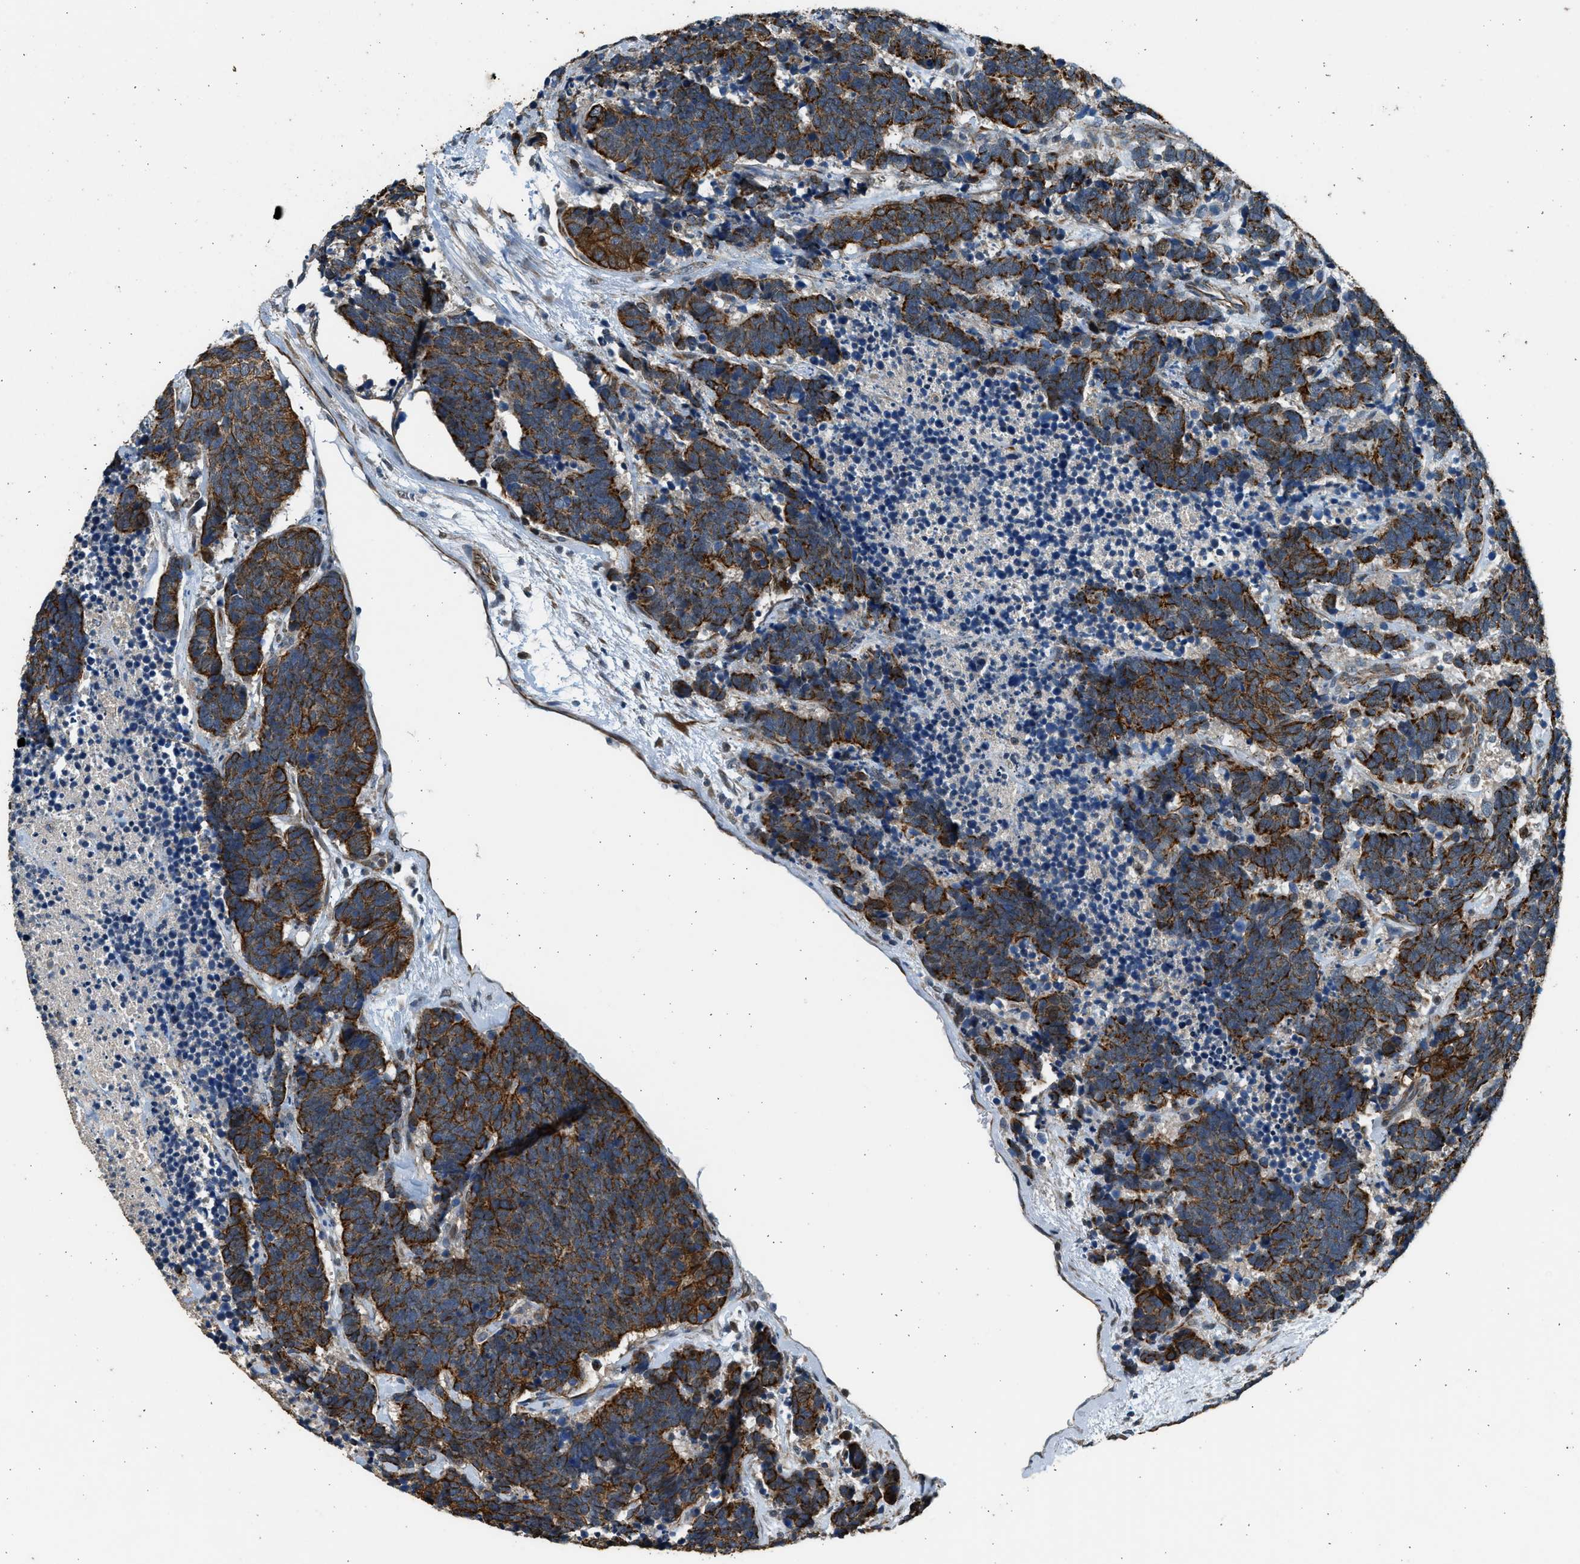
{"staining": {"intensity": "strong", "quantity": ">75%", "location": "cytoplasmic/membranous"}, "tissue": "carcinoid", "cell_type": "Tumor cells", "image_type": "cancer", "snomed": [{"axis": "morphology", "description": "Carcinoma, NOS"}, {"axis": "morphology", "description": "Carcinoid, malignant, NOS"}, {"axis": "topography", "description": "Urinary bladder"}], "caption": "Protein expression analysis of carcinoid reveals strong cytoplasmic/membranous staining in about >75% of tumor cells.", "gene": "PCLO", "patient": {"sex": "male", "age": 57}}